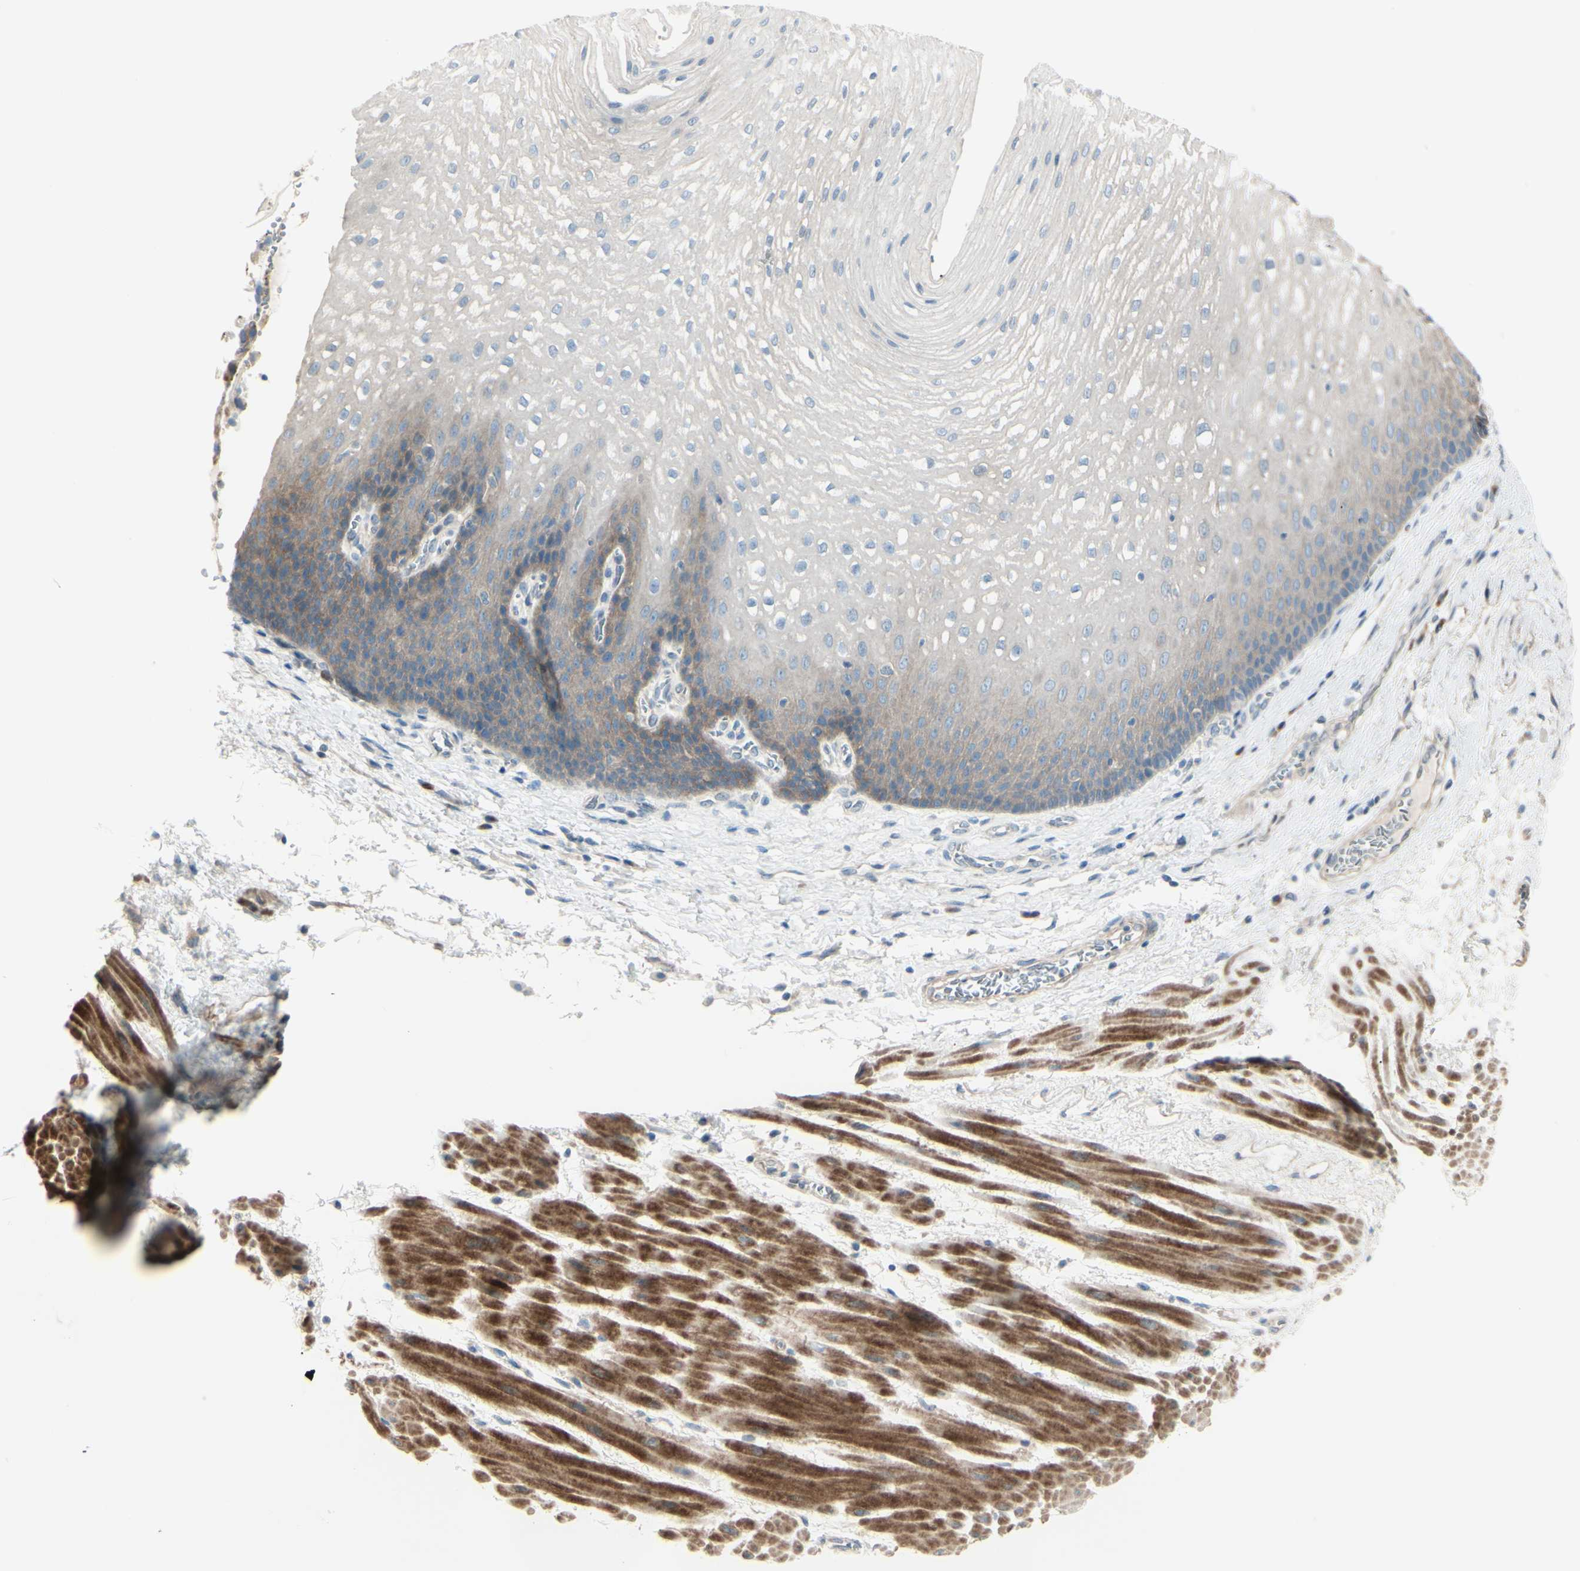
{"staining": {"intensity": "moderate", "quantity": "25%-75%", "location": "cytoplasmic/membranous"}, "tissue": "esophagus", "cell_type": "Squamous epithelial cells", "image_type": "normal", "snomed": [{"axis": "morphology", "description": "Normal tissue, NOS"}, {"axis": "topography", "description": "Esophagus"}], "caption": "Human esophagus stained for a protein (brown) shows moderate cytoplasmic/membranous positive expression in about 25%-75% of squamous epithelial cells.", "gene": "LRRK1", "patient": {"sex": "male", "age": 48}}